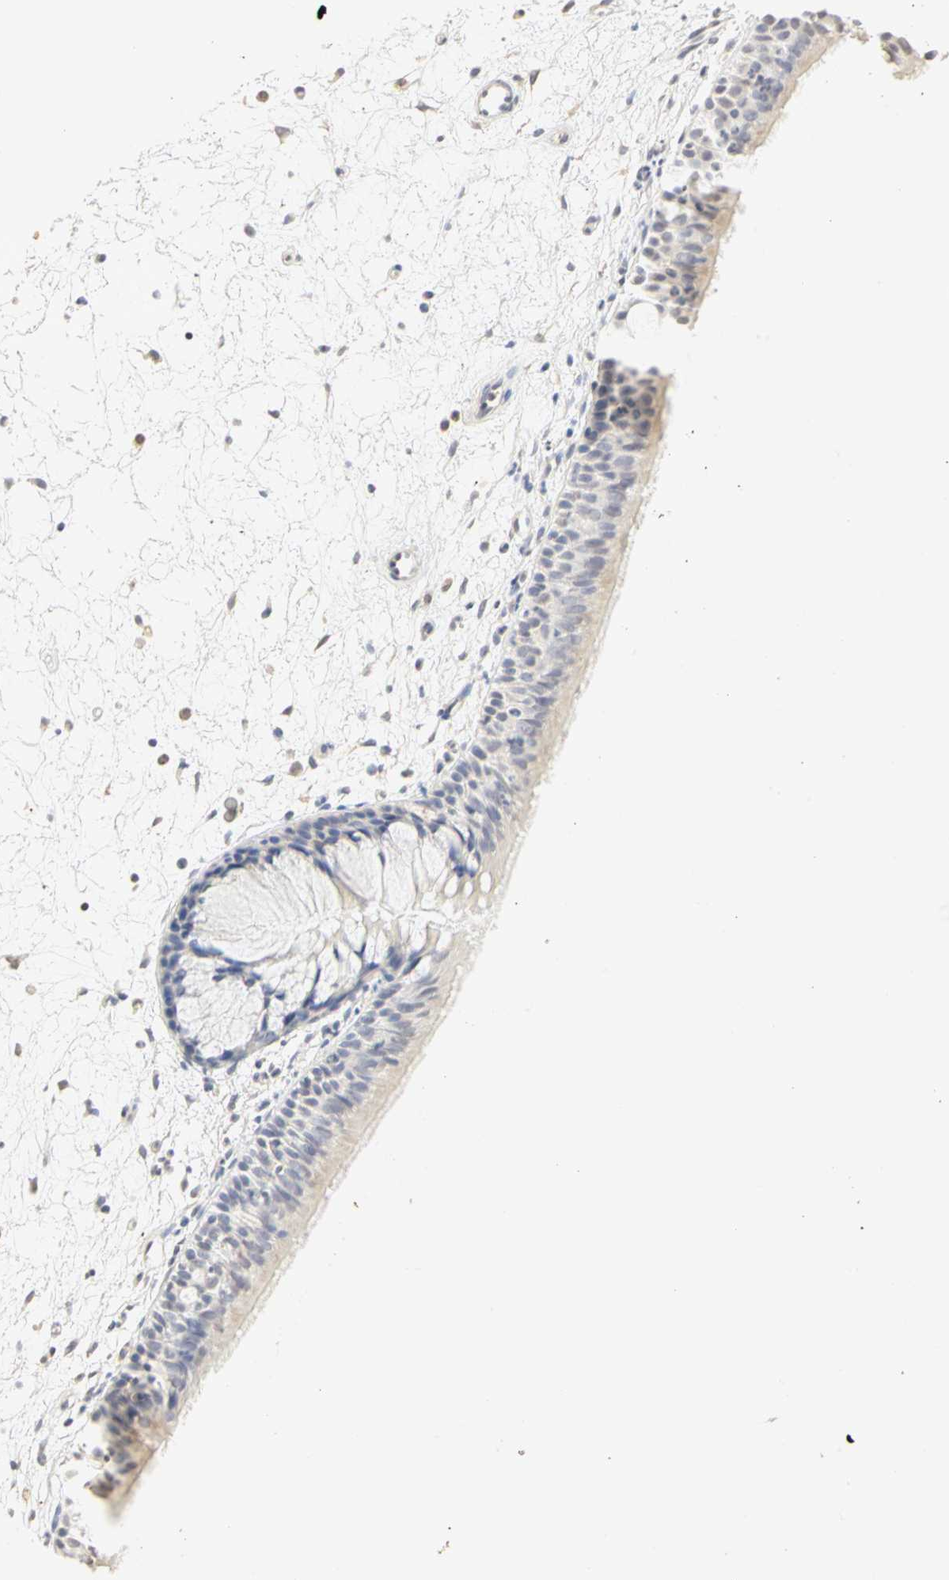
{"staining": {"intensity": "weak", "quantity": "25%-75%", "location": "cytoplasmic/membranous"}, "tissue": "nasopharynx", "cell_type": "Respiratory epithelial cells", "image_type": "normal", "snomed": [{"axis": "morphology", "description": "Normal tissue, NOS"}, {"axis": "topography", "description": "Nasopharynx"}], "caption": "Immunohistochemistry (IHC) histopathology image of normal human nasopharynx stained for a protein (brown), which reveals low levels of weak cytoplasmic/membranous staining in about 25%-75% of respiratory epithelial cells.", "gene": "GNRH2", "patient": {"sex": "female", "age": 54}}